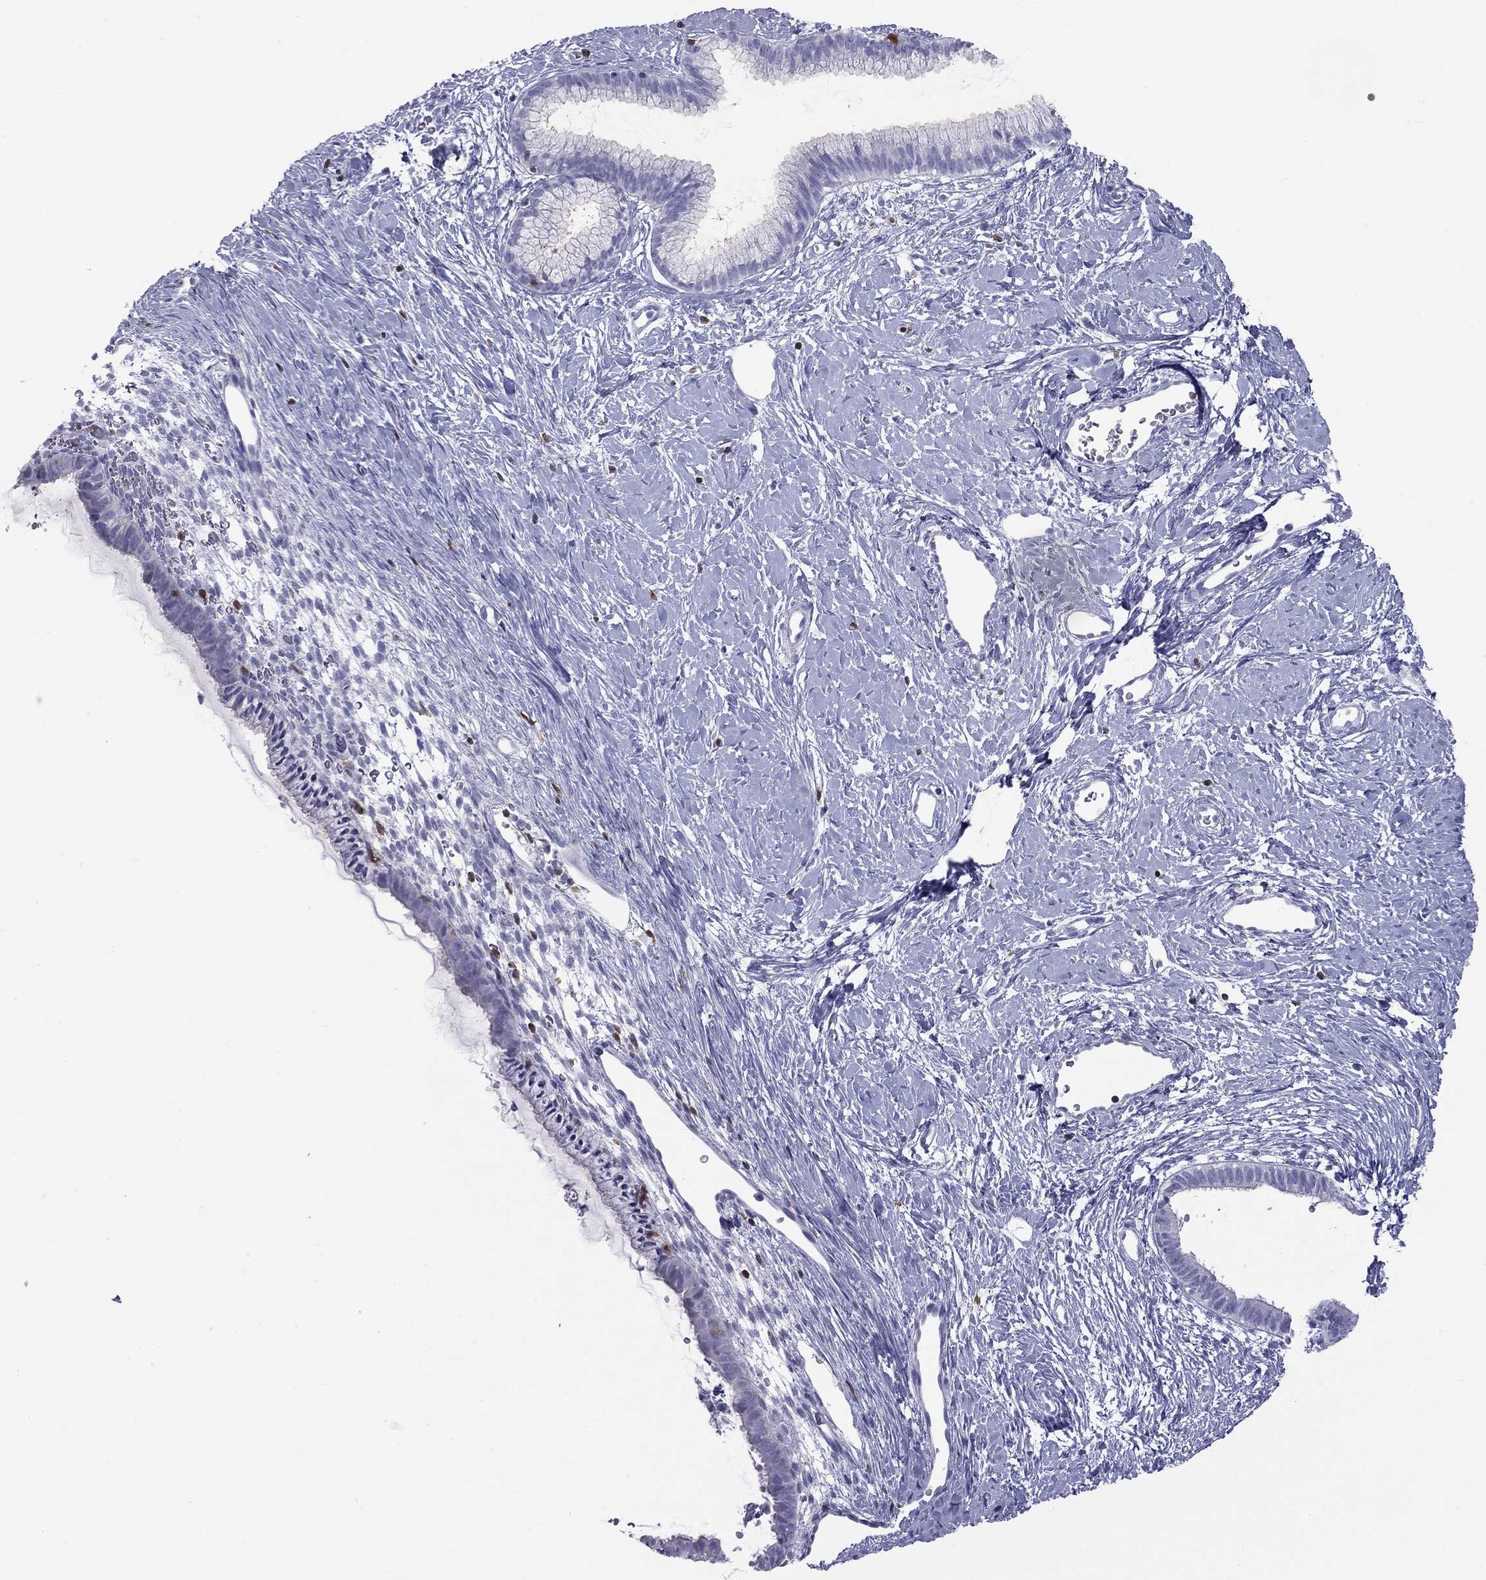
{"staining": {"intensity": "negative", "quantity": "none", "location": "none"}, "tissue": "cervix", "cell_type": "Glandular cells", "image_type": "normal", "snomed": [{"axis": "morphology", "description": "Normal tissue, NOS"}, {"axis": "topography", "description": "Cervix"}], "caption": "This is an IHC histopathology image of unremarkable cervix. There is no positivity in glandular cells.", "gene": "SH2D2A", "patient": {"sex": "female", "age": 40}}